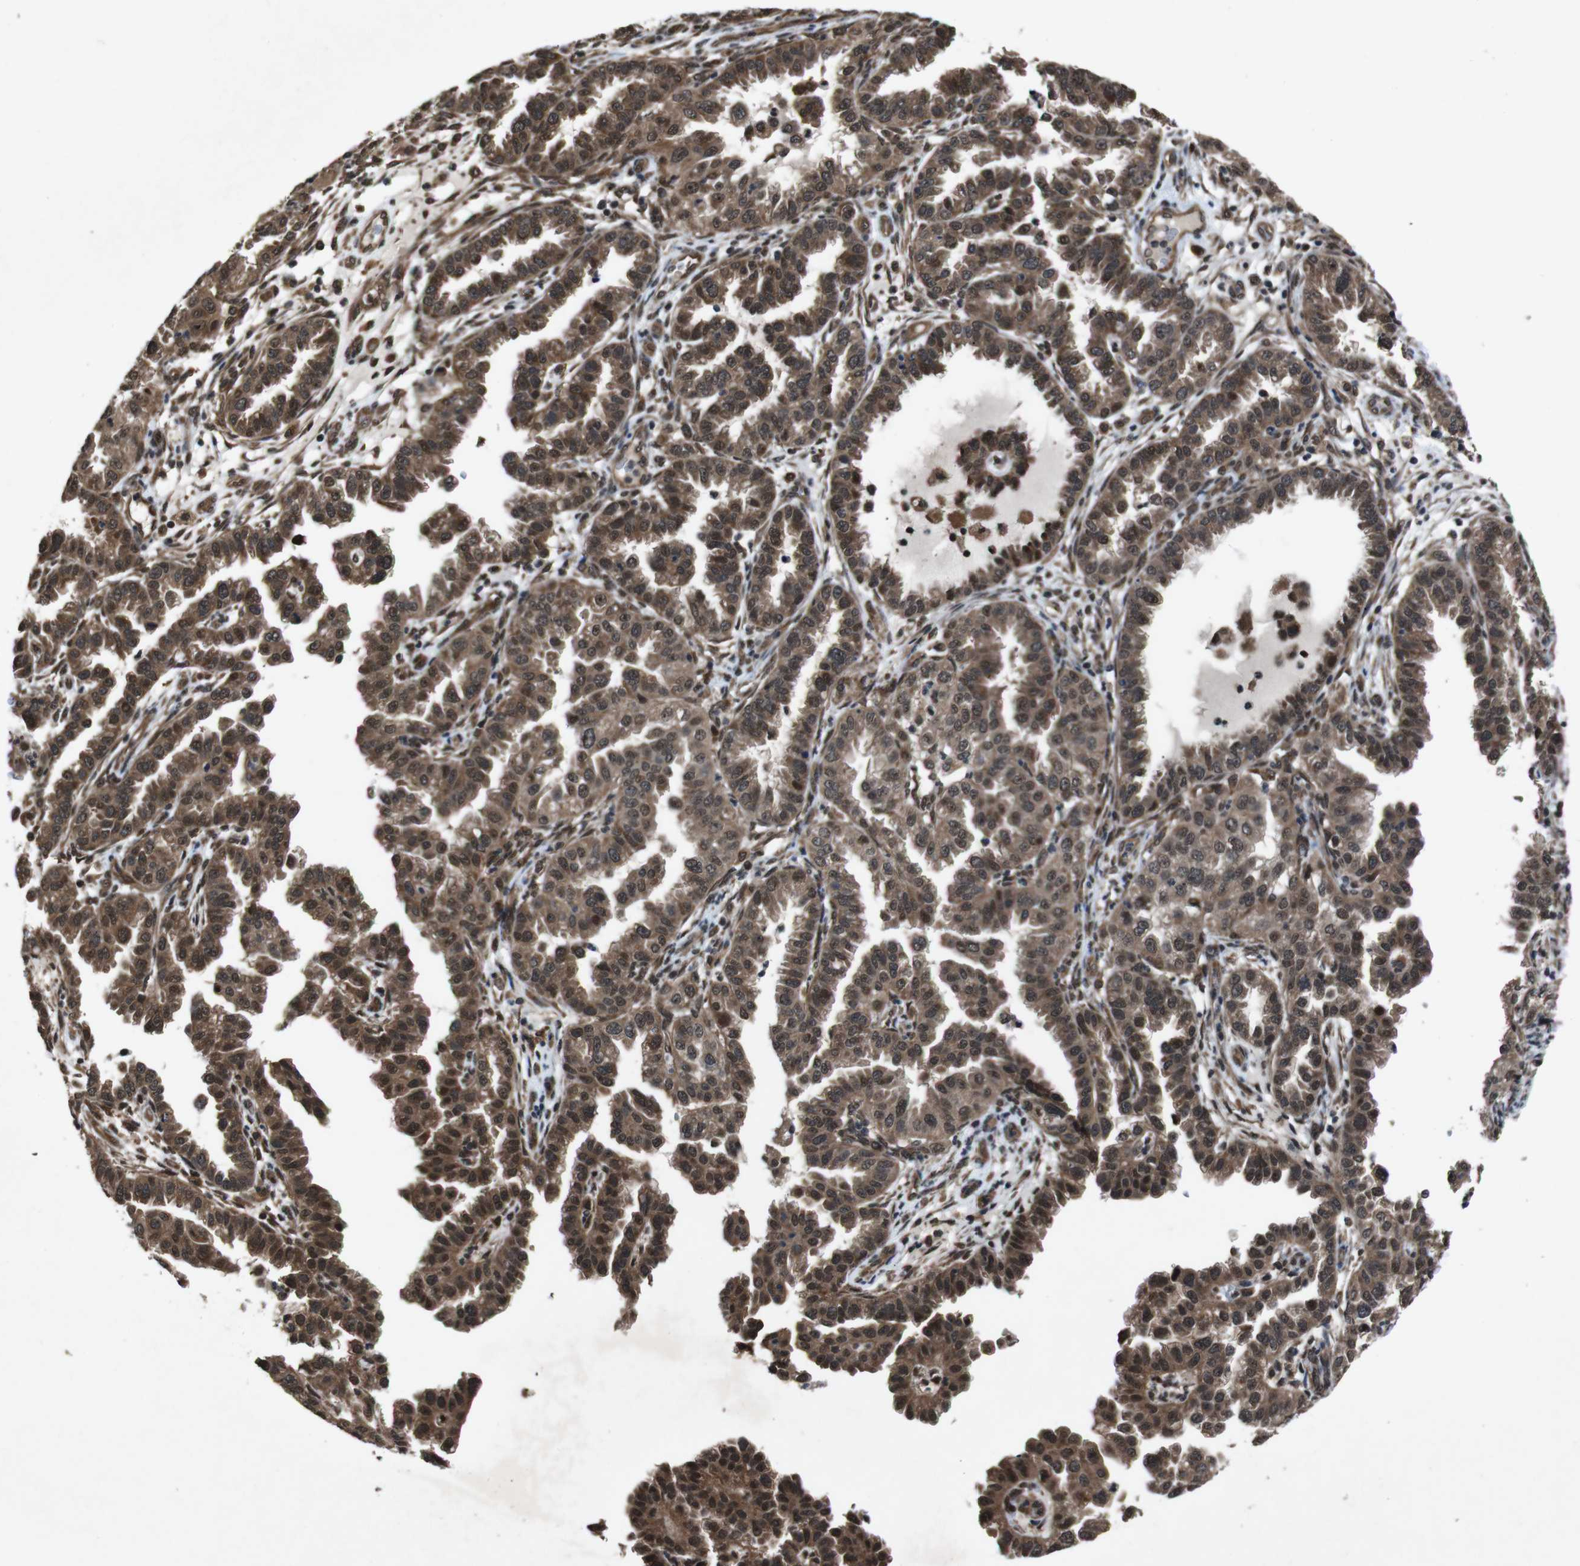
{"staining": {"intensity": "moderate", "quantity": ">75%", "location": "cytoplasmic/membranous,nuclear"}, "tissue": "endometrial cancer", "cell_type": "Tumor cells", "image_type": "cancer", "snomed": [{"axis": "morphology", "description": "Adenocarcinoma, NOS"}, {"axis": "topography", "description": "Endometrium"}], "caption": "Brown immunohistochemical staining in adenocarcinoma (endometrial) demonstrates moderate cytoplasmic/membranous and nuclear positivity in approximately >75% of tumor cells. The staining is performed using DAB (3,3'-diaminobenzidine) brown chromogen to label protein expression. The nuclei are counter-stained blue using hematoxylin.", "gene": "SOCS1", "patient": {"sex": "female", "age": 85}}